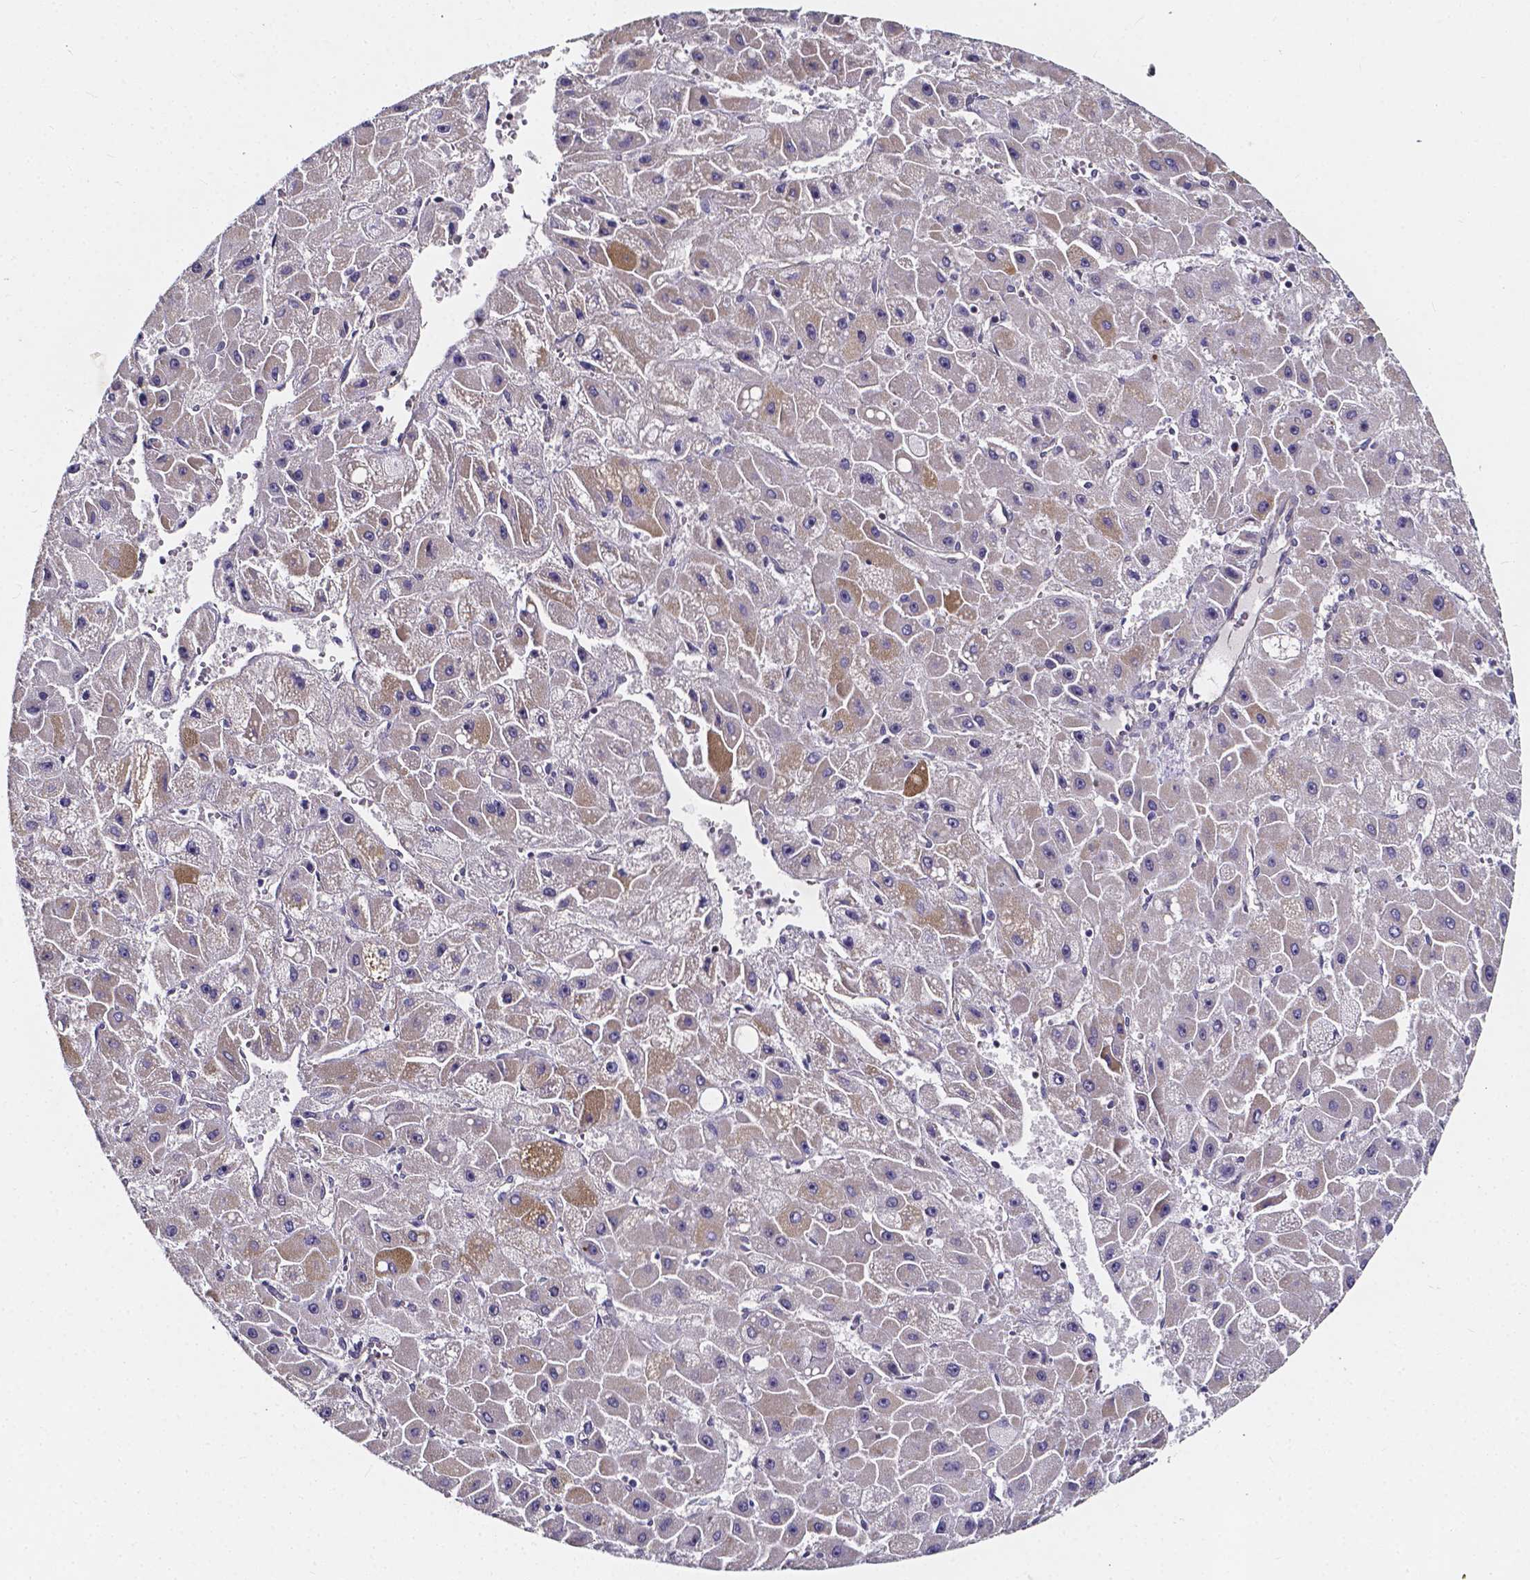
{"staining": {"intensity": "moderate", "quantity": "<25%", "location": "cytoplasmic/membranous"}, "tissue": "liver cancer", "cell_type": "Tumor cells", "image_type": "cancer", "snomed": [{"axis": "morphology", "description": "Carcinoma, Hepatocellular, NOS"}, {"axis": "topography", "description": "Liver"}], "caption": "Moderate cytoplasmic/membranous staining for a protein is seen in about <25% of tumor cells of liver hepatocellular carcinoma using immunohistochemistry.", "gene": "THEMIS", "patient": {"sex": "female", "age": 25}}